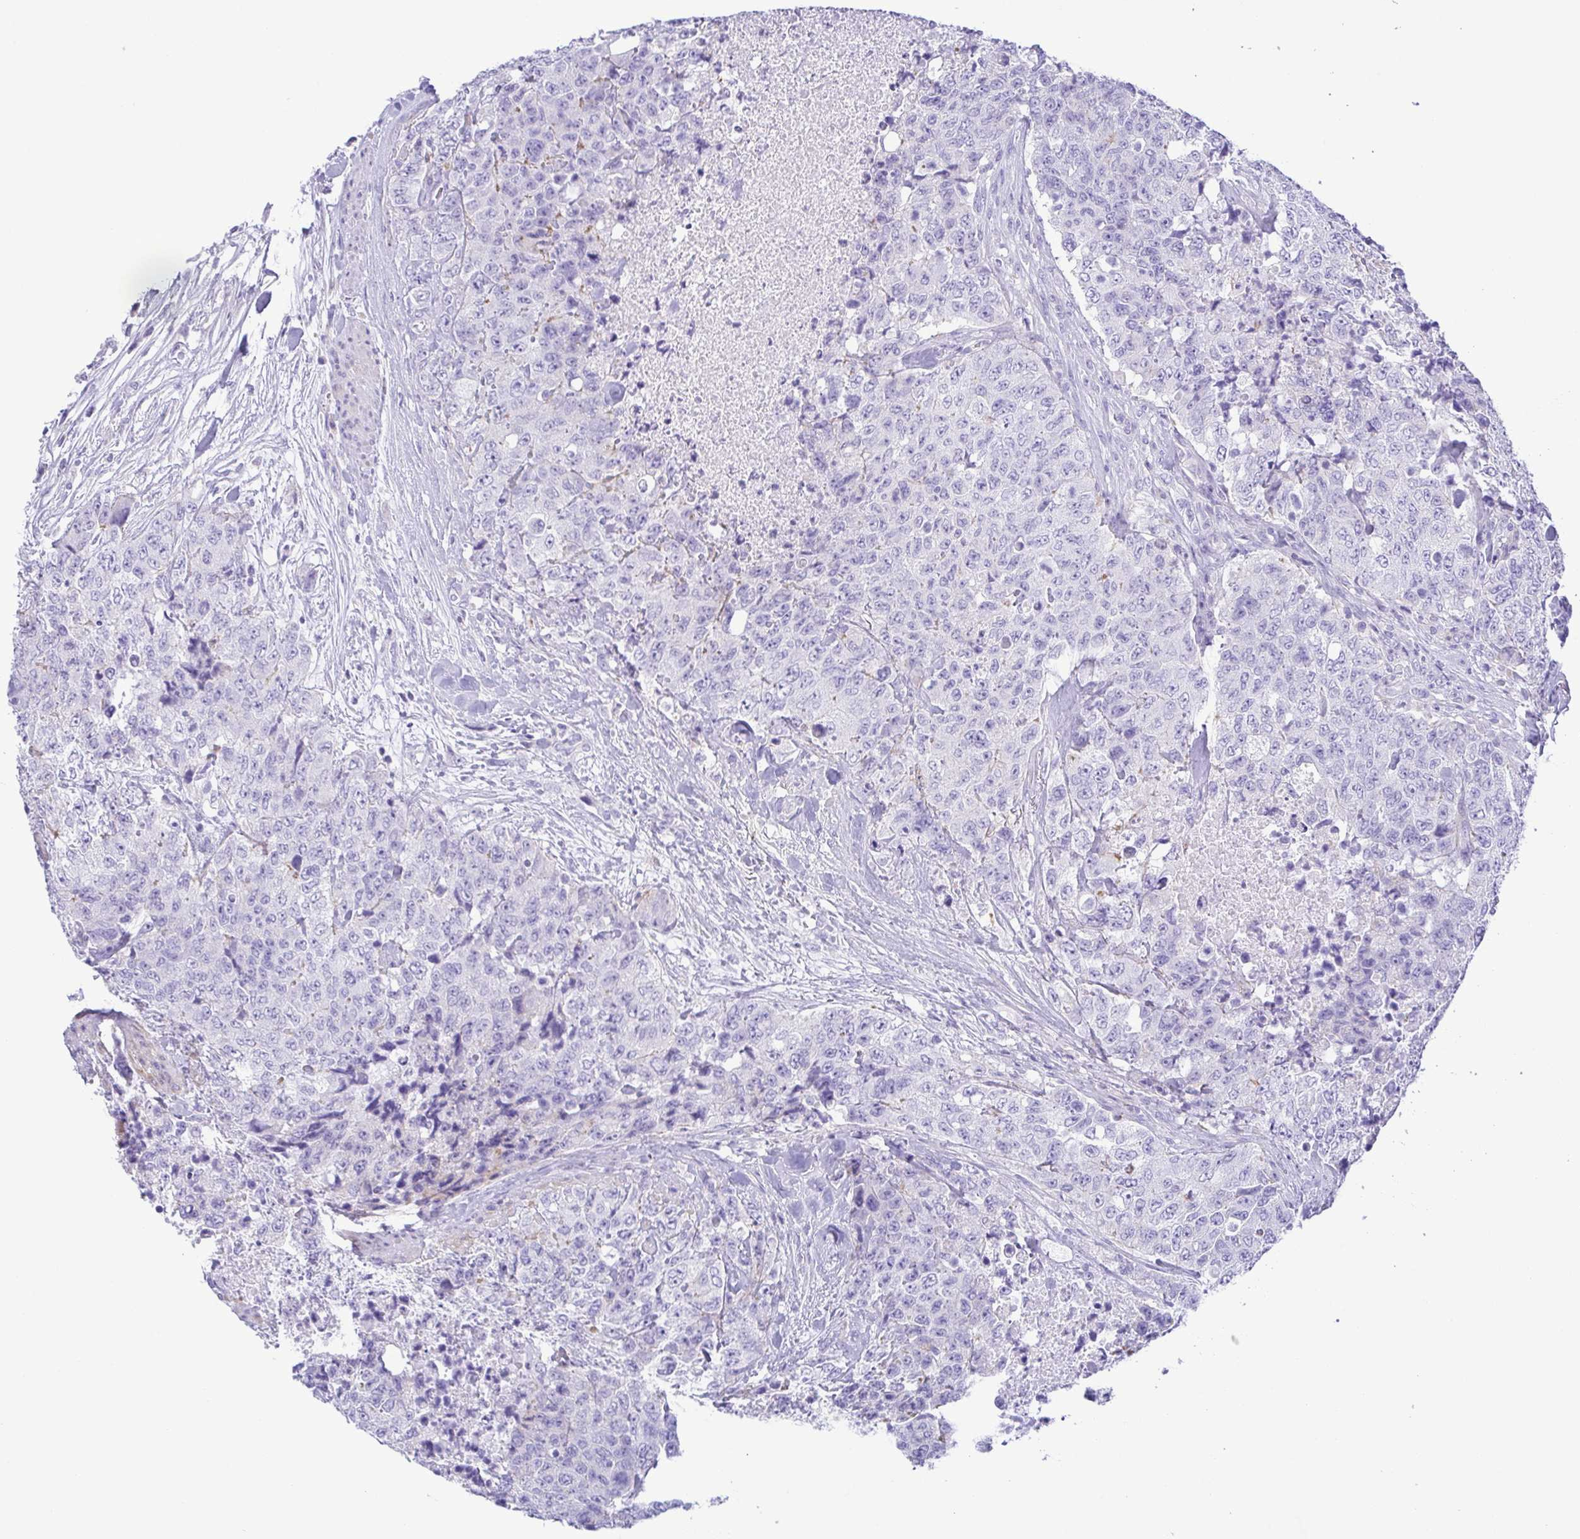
{"staining": {"intensity": "negative", "quantity": "none", "location": "none"}, "tissue": "urothelial cancer", "cell_type": "Tumor cells", "image_type": "cancer", "snomed": [{"axis": "morphology", "description": "Urothelial carcinoma, High grade"}, {"axis": "topography", "description": "Urinary bladder"}], "caption": "Image shows no significant protein positivity in tumor cells of urothelial cancer.", "gene": "GPR182", "patient": {"sex": "female", "age": 78}}